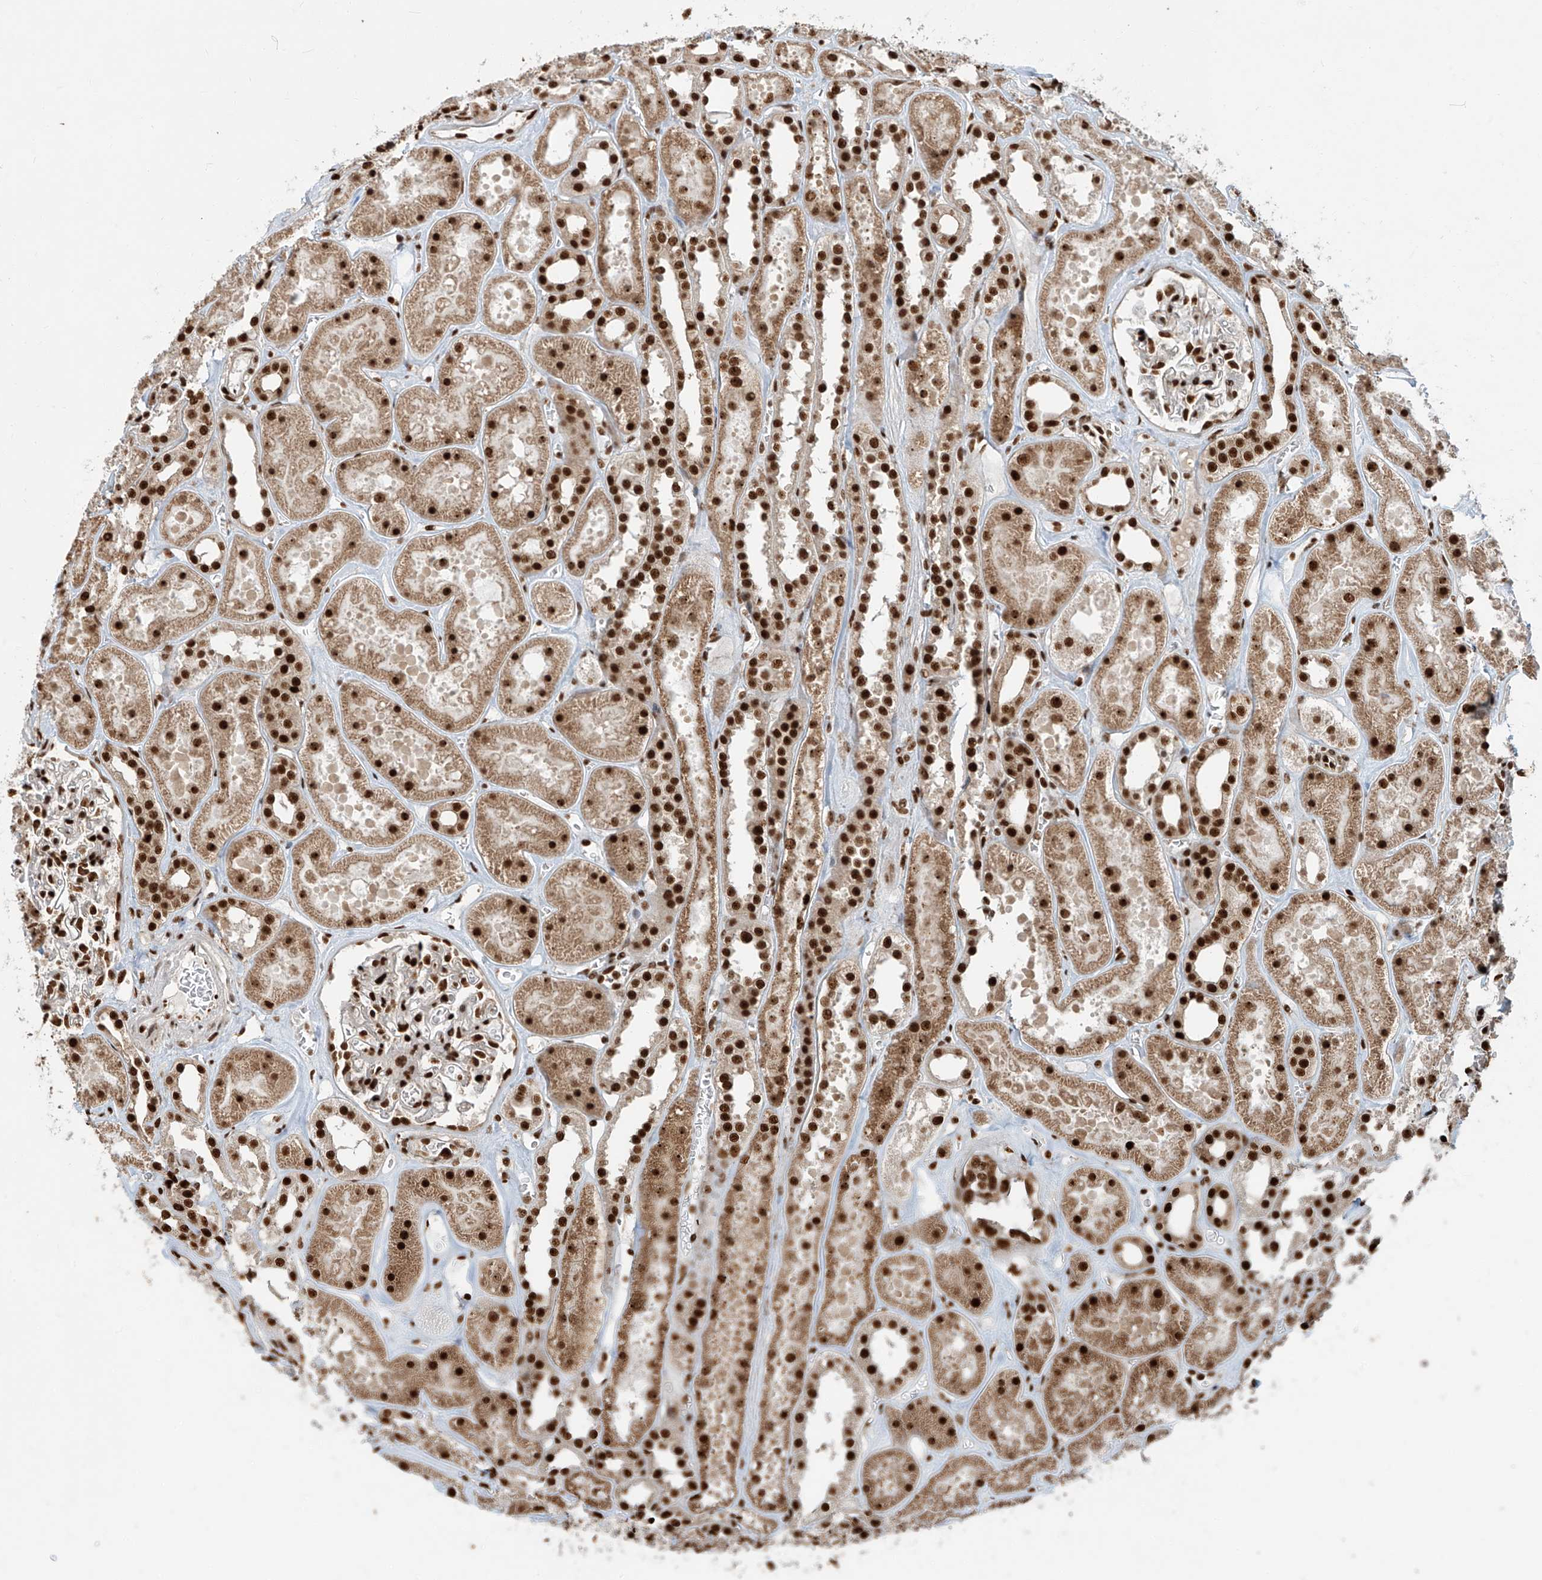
{"staining": {"intensity": "strong", "quantity": ">75%", "location": "nuclear"}, "tissue": "kidney", "cell_type": "Cells in glomeruli", "image_type": "normal", "snomed": [{"axis": "morphology", "description": "Normal tissue, NOS"}, {"axis": "topography", "description": "Kidney"}], "caption": "DAB immunohistochemical staining of unremarkable kidney displays strong nuclear protein expression in approximately >75% of cells in glomeruli. The staining was performed using DAB (3,3'-diaminobenzidine), with brown indicating positive protein expression. Nuclei are stained blue with hematoxylin.", "gene": "FAM193B", "patient": {"sex": "female", "age": 41}}